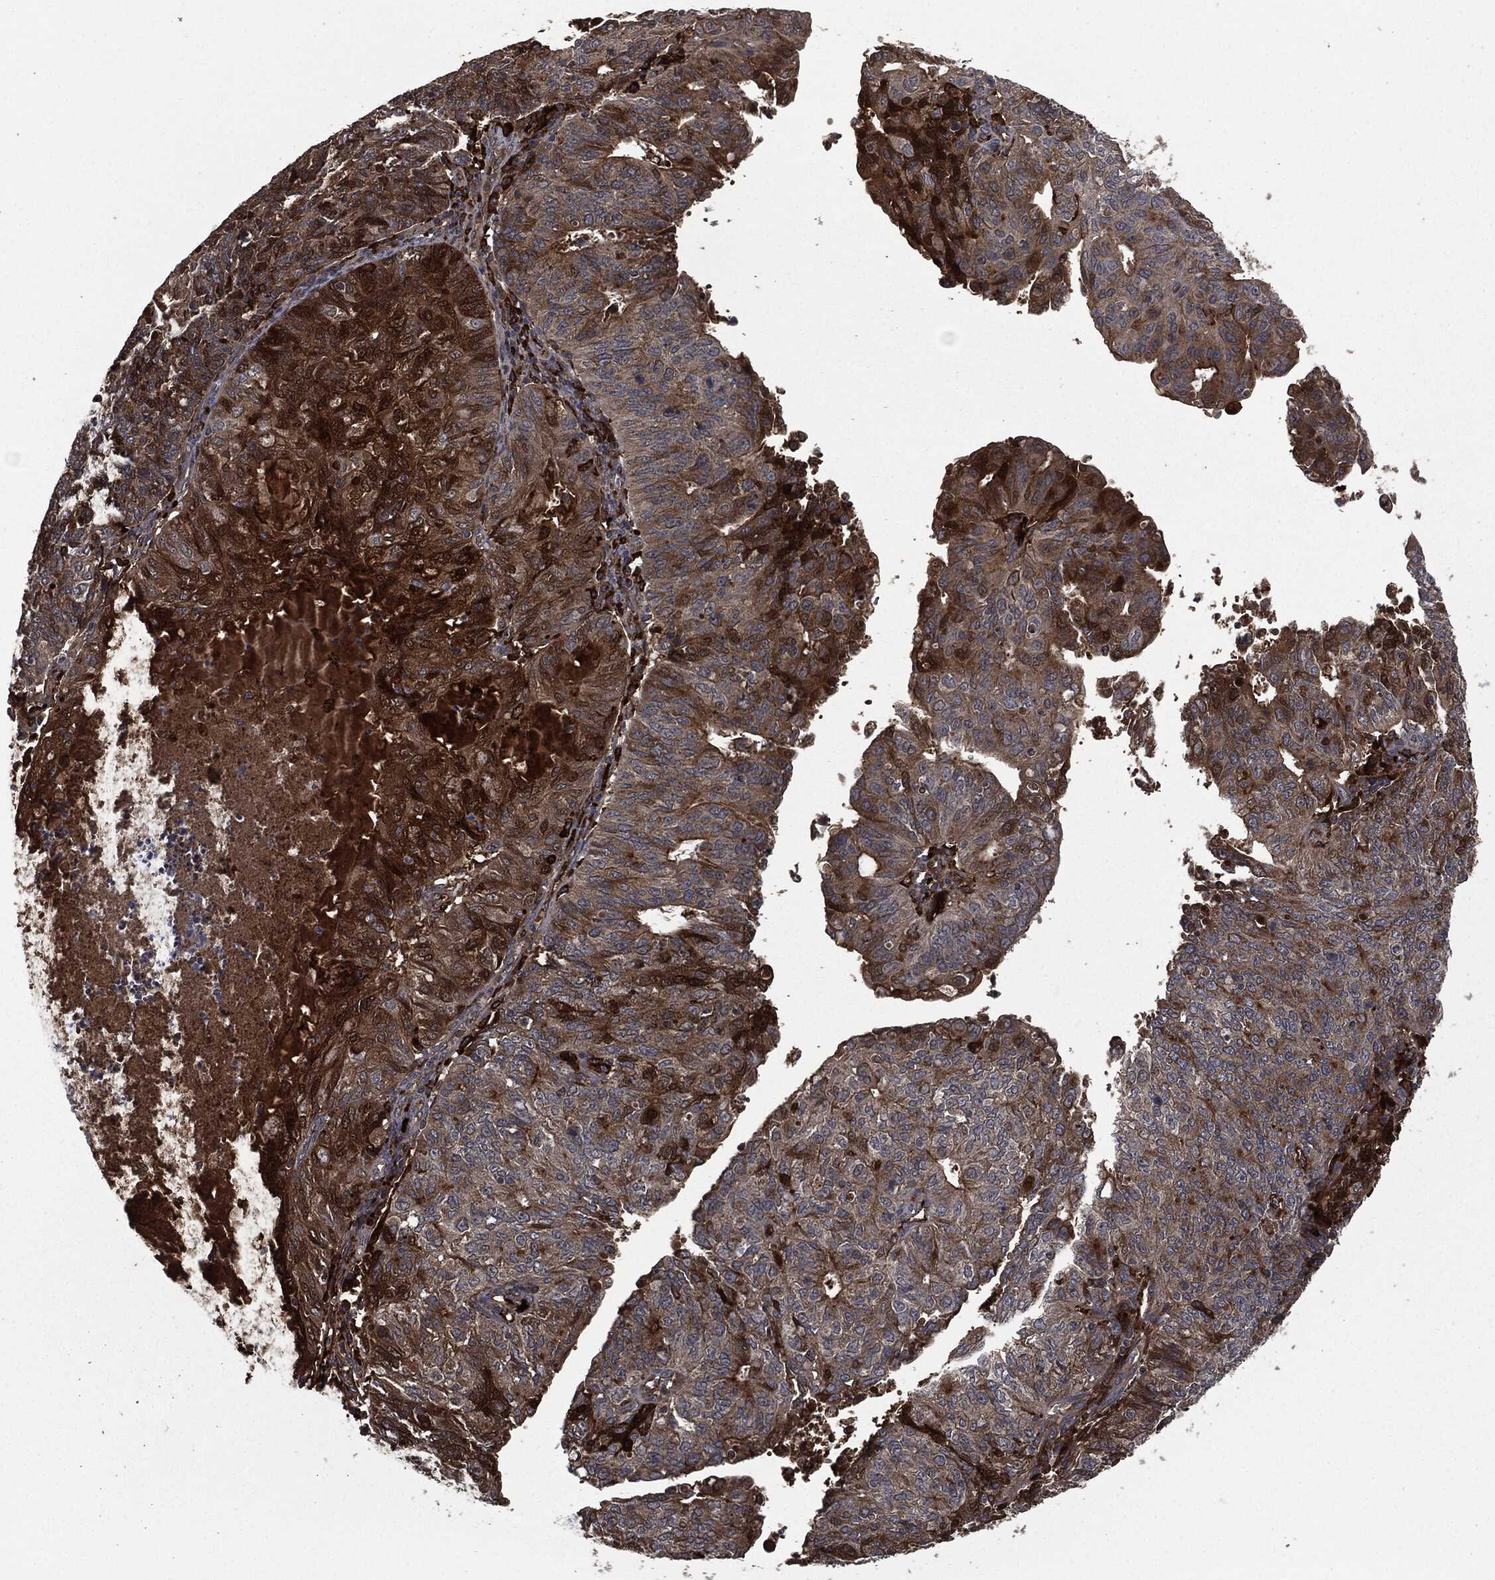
{"staining": {"intensity": "strong", "quantity": "25%-75%", "location": "cytoplasmic/membranous"}, "tissue": "endometrial cancer", "cell_type": "Tumor cells", "image_type": "cancer", "snomed": [{"axis": "morphology", "description": "Adenocarcinoma, NOS"}, {"axis": "topography", "description": "Endometrium"}], "caption": "Immunohistochemistry (IHC) staining of endometrial cancer, which reveals high levels of strong cytoplasmic/membranous positivity in approximately 25%-75% of tumor cells indicating strong cytoplasmic/membranous protein positivity. The staining was performed using DAB (brown) for protein detection and nuclei were counterstained in hematoxylin (blue).", "gene": "CRABP2", "patient": {"sex": "female", "age": 82}}